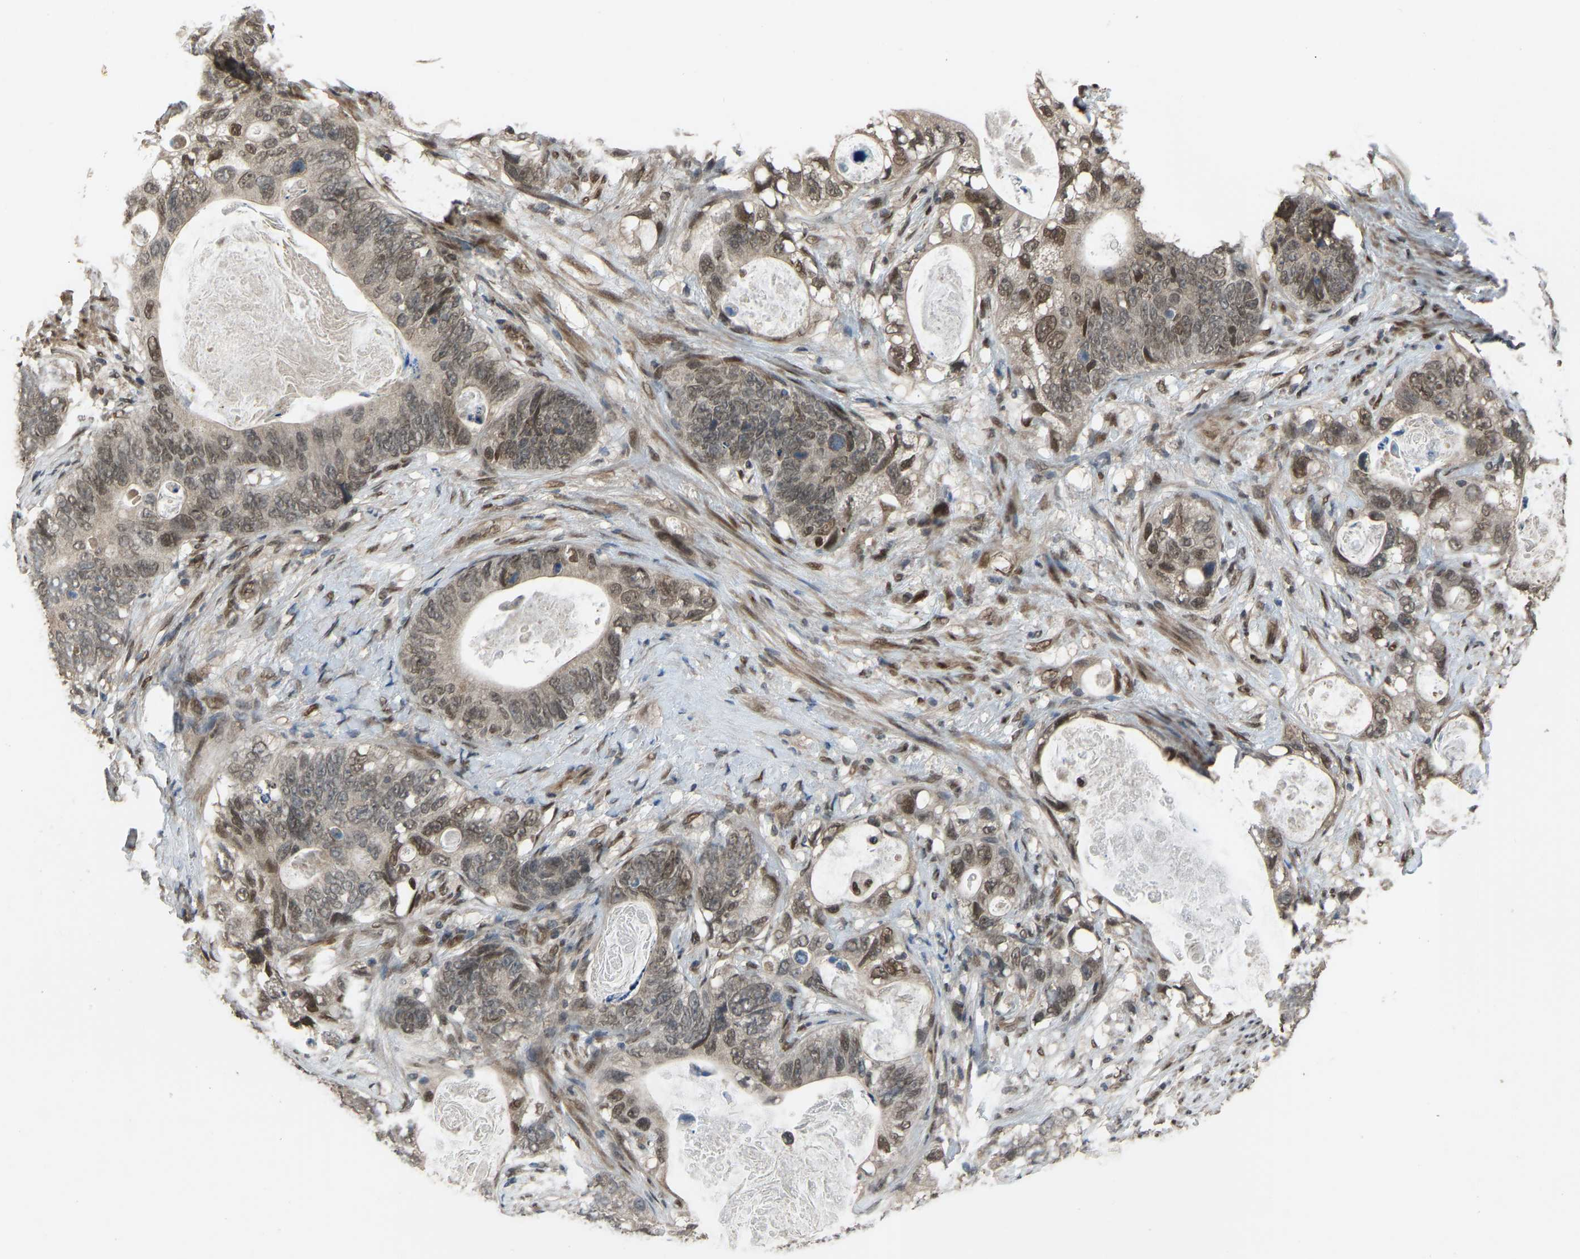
{"staining": {"intensity": "moderate", "quantity": ">75%", "location": "nuclear"}, "tissue": "stomach cancer", "cell_type": "Tumor cells", "image_type": "cancer", "snomed": [{"axis": "morphology", "description": "Normal tissue, NOS"}, {"axis": "morphology", "description": "Adenocarcinoma, NOS"}, {"axis": "topography", "description": "Stomach"}], "caption": "IHC histopathology image of neoplastic tissue: human adenocarcinoma (stomach) stained using immunohistochemistry shows medium levels of moderate protein expression localized specifically in the nuclear of tumor cells, appearing as a nuclear brown color.", "gene": "KPNA6", "patient": {"sex": "female", "age": 89}}